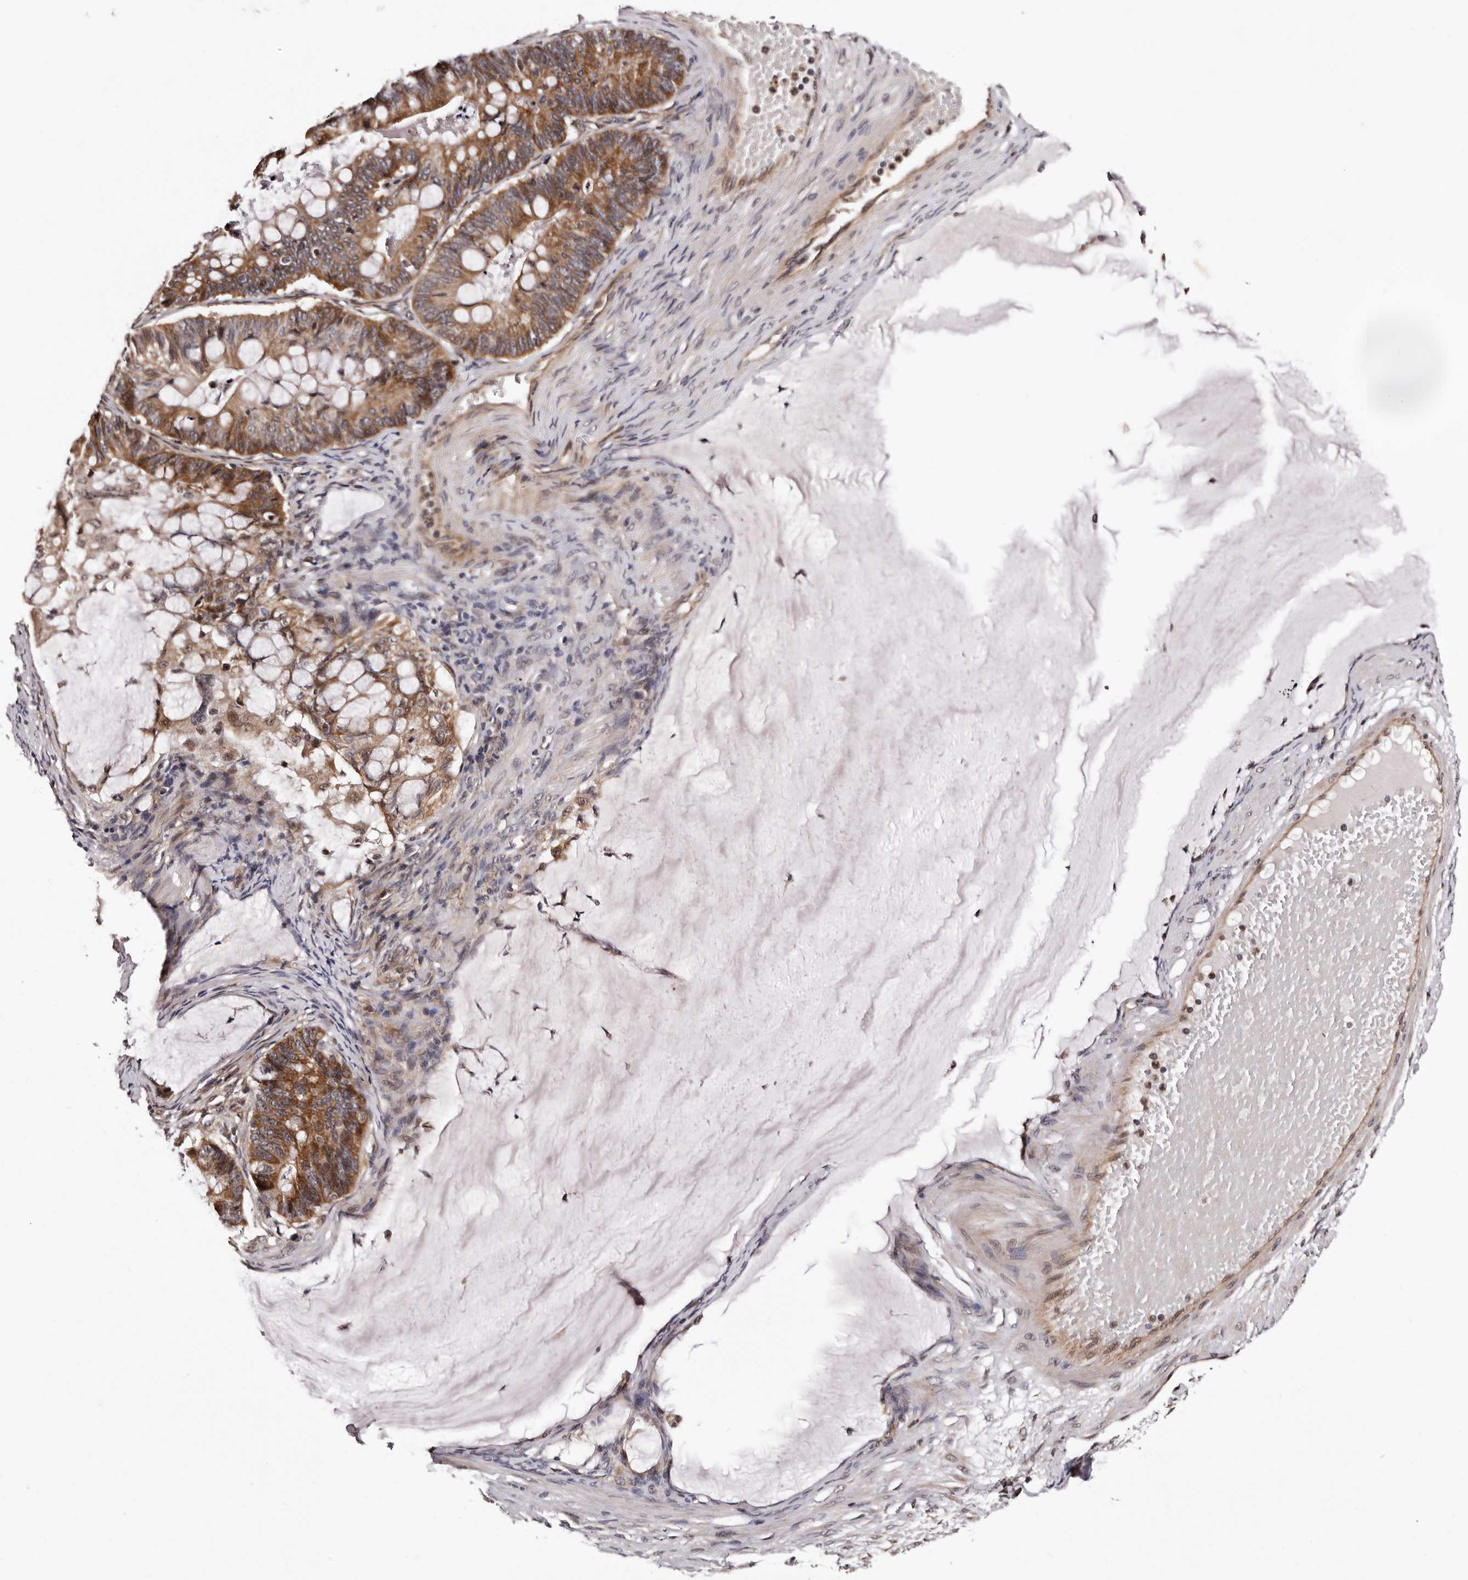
{"staining": {"intensity": "moderate", "quantity": ">75%", "location": "cytoplasmic/membranous"}, "tissue": "ovarian cancer", "cell_type": "Tumor cells", "image_type": "cancer", "snomed": [{"axis": "morphology", "description": "Cystadenocarcinoma, mucinous, NOS"}, {"axis": "topography", "description": "Ovary"}], "caption": "Approximately >75% of tumor cells in human mucinous cystadenocarcinoma (ovarian) display moderate cytoplasmic/membranous protein staining as visualized by brown immunohistochemical staining.", "gene": "GLRX3", "patient": {"sex": "female", "age": 61}}